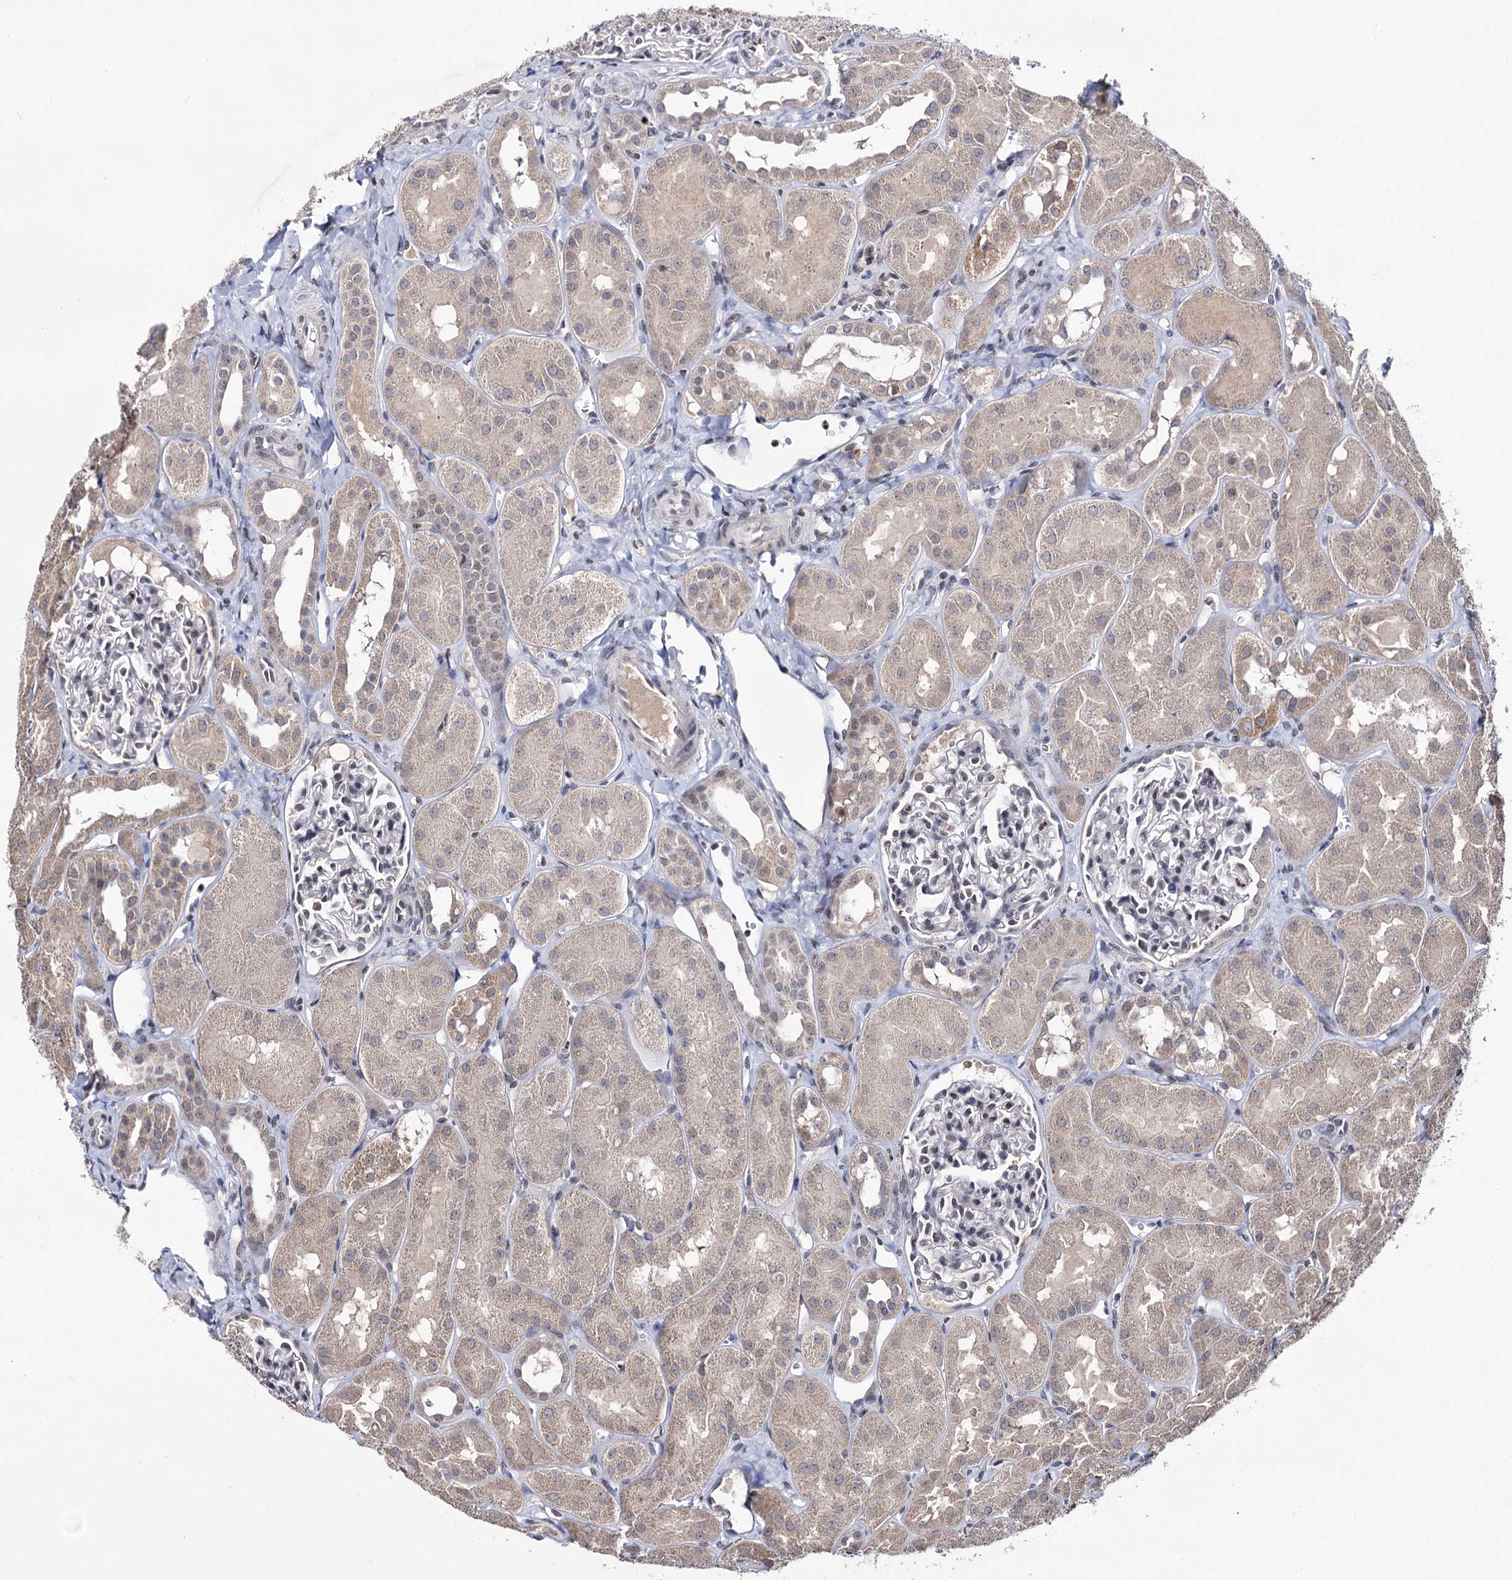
{"staining": {"intensity": "weak", "quantity": "<25%", "location": "nuclear"}, "tissue": "kidney", "cell_type": "Cells in glomeruli", "image_type": "normal", "snomed": [{"axis": "morphology", "description": "Normal tissue, NOS"}, {"axis": "topography", "description": "Kidney"}, {"axis": "topography", "description": "Urinary bladder"}], "caption": "High power microscopy histopathology image of an immunohistochemistry (IHC) histopathology image of unremarkable kidney, revealing no significant expression in cells in glomeruli. The staining is performed using DAB brown chromogen with nuclei counter-stained in using hematoxylin.", "gene": "SMCHD1", "patient": {"sex": "male", "age": 16}}